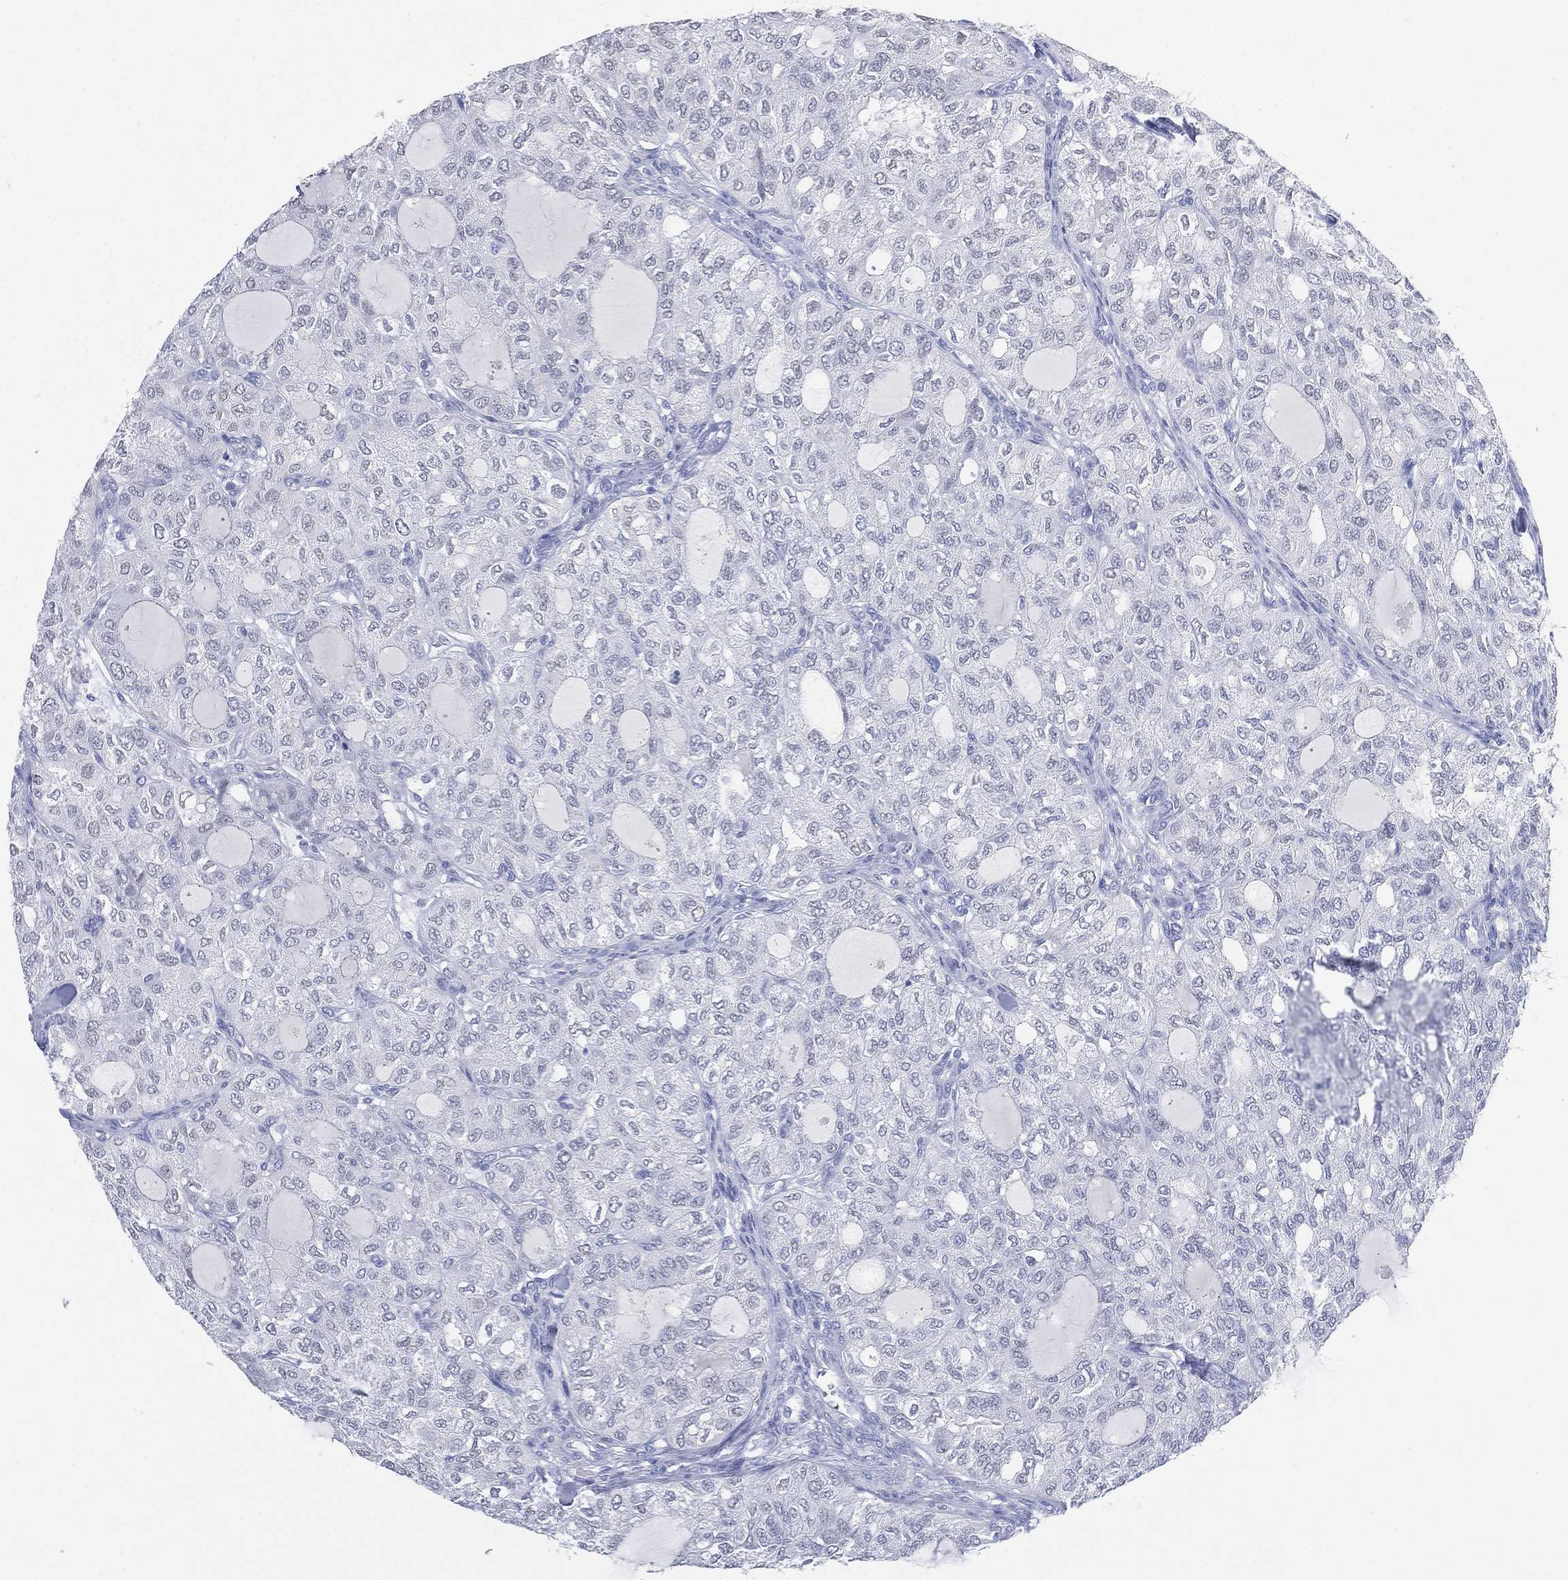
{"staining": {"intensity": "negative", "quantity": "none", "location": "none"}, "tissue": "thyroid cancer", "cell_type": "Tumor cells", "image_type": "cancer", "snomed": [{"axis": "morphology", "description": "Follicular adenoma carcinoma, NOS"}, {"axis": "topography", "description": "Thyroid gland"}], "caption": "High magnification brightfield microscopy of follicular adenoma carcinoma (thyroid) stained with DAB (3,3'-diaminobenzidine) (brown) and counterstained with hematoxylin (blue): tumor cells show no significant expression.", "gene": "FMO1", "patient": {"sex": "male", "age": 75}}